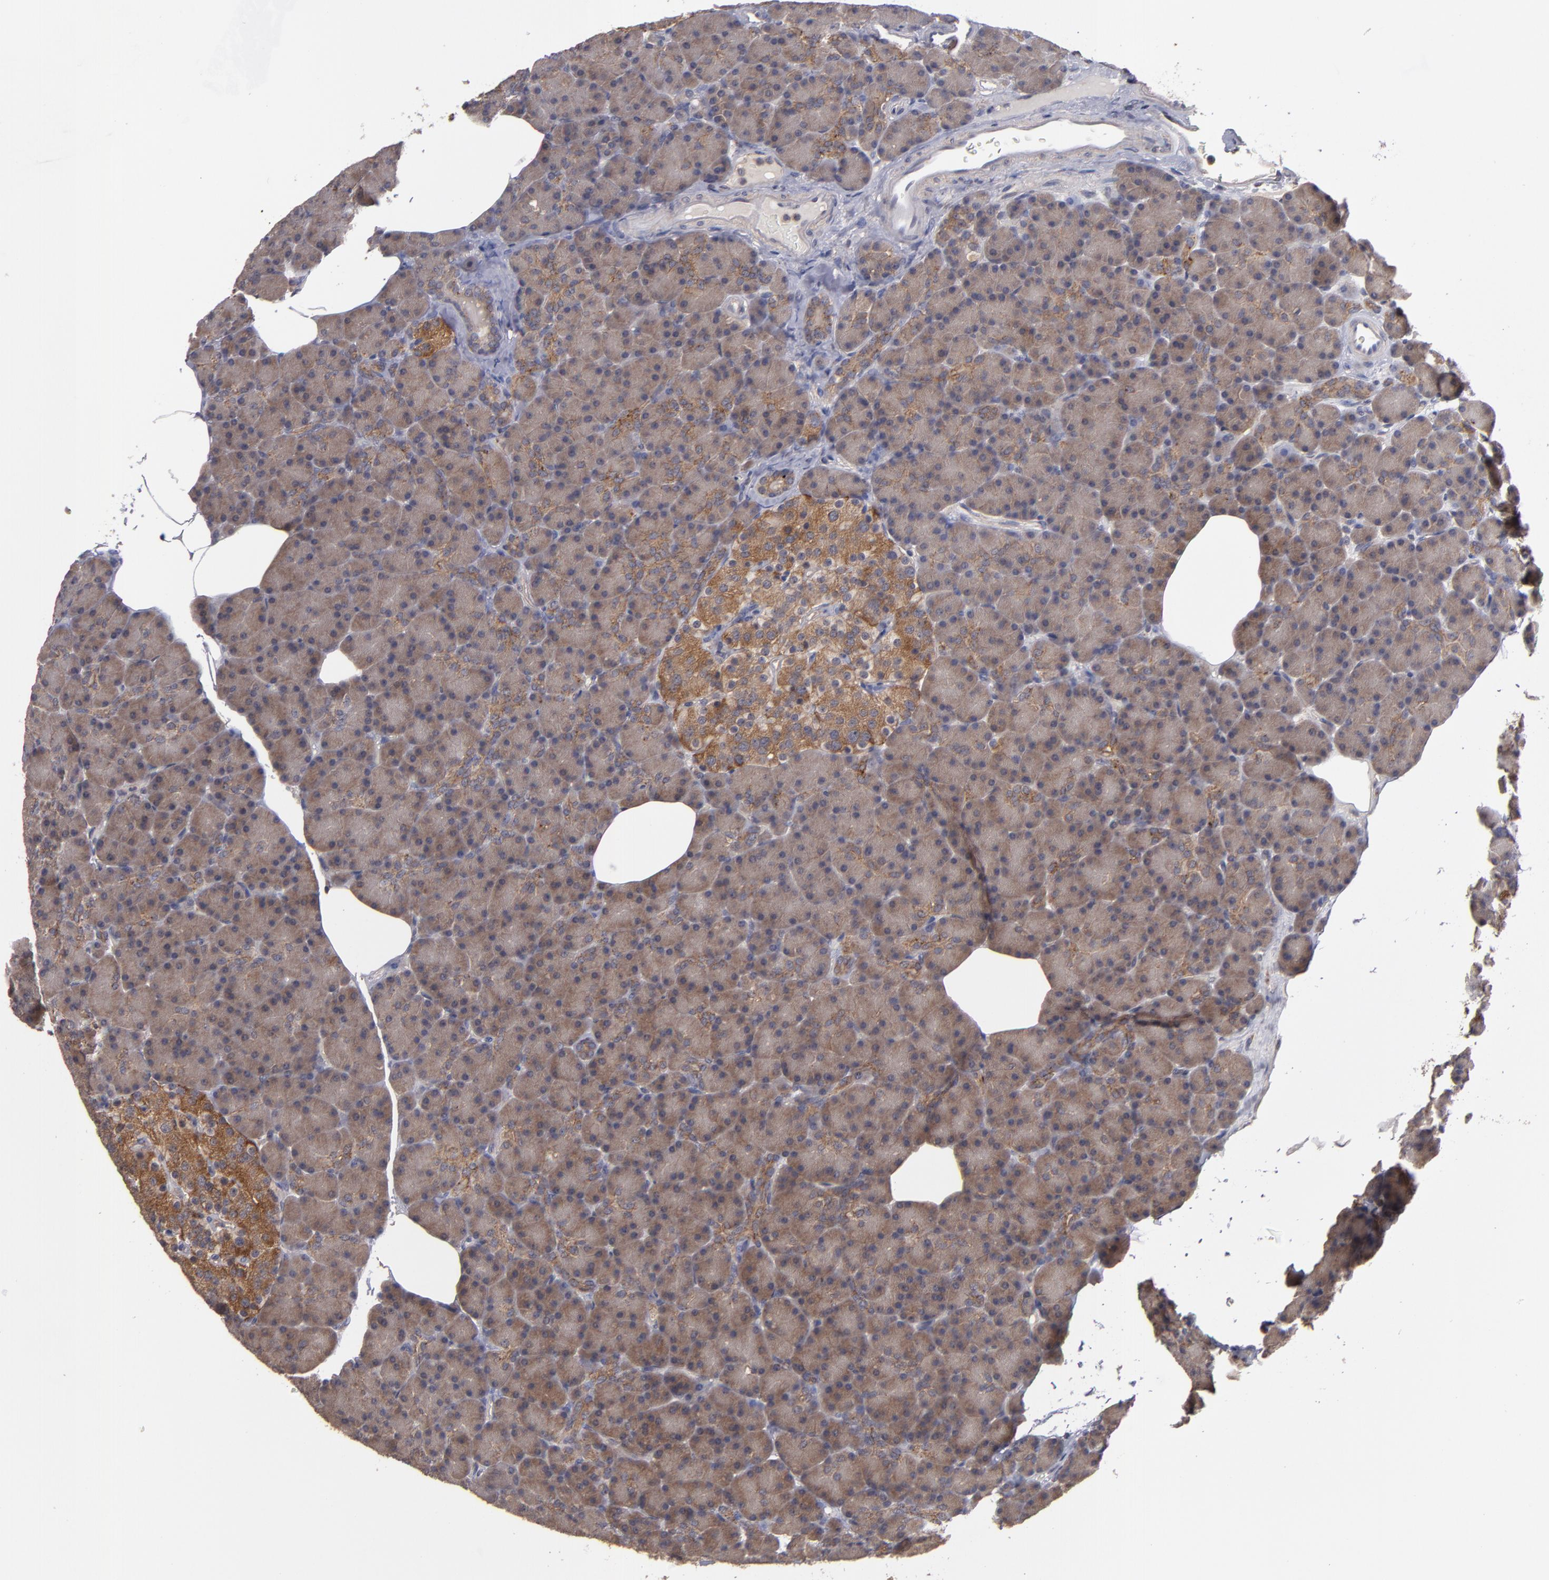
{"staining": {"intensity": "moderate", "quantity": ">75%", "location": "cytoplasmic/membranous"}, "tissue": "pancreas", "cell_type": "Exocrine glandular cells", "image_type": "normal", "snomed": [{"axis": "morphology", "description": "Normal tissue, NOS"}, {"axis": "topography", "description": "Pancreas"}], "caption": "Protein expression analysis of unremarkable pancreas displays moderate cytoplasmic/membranous expression in approximately >75% of exocrine glandular cells.", "gene": "CTSO", "patient": {"sex": "female", "age": 43}}